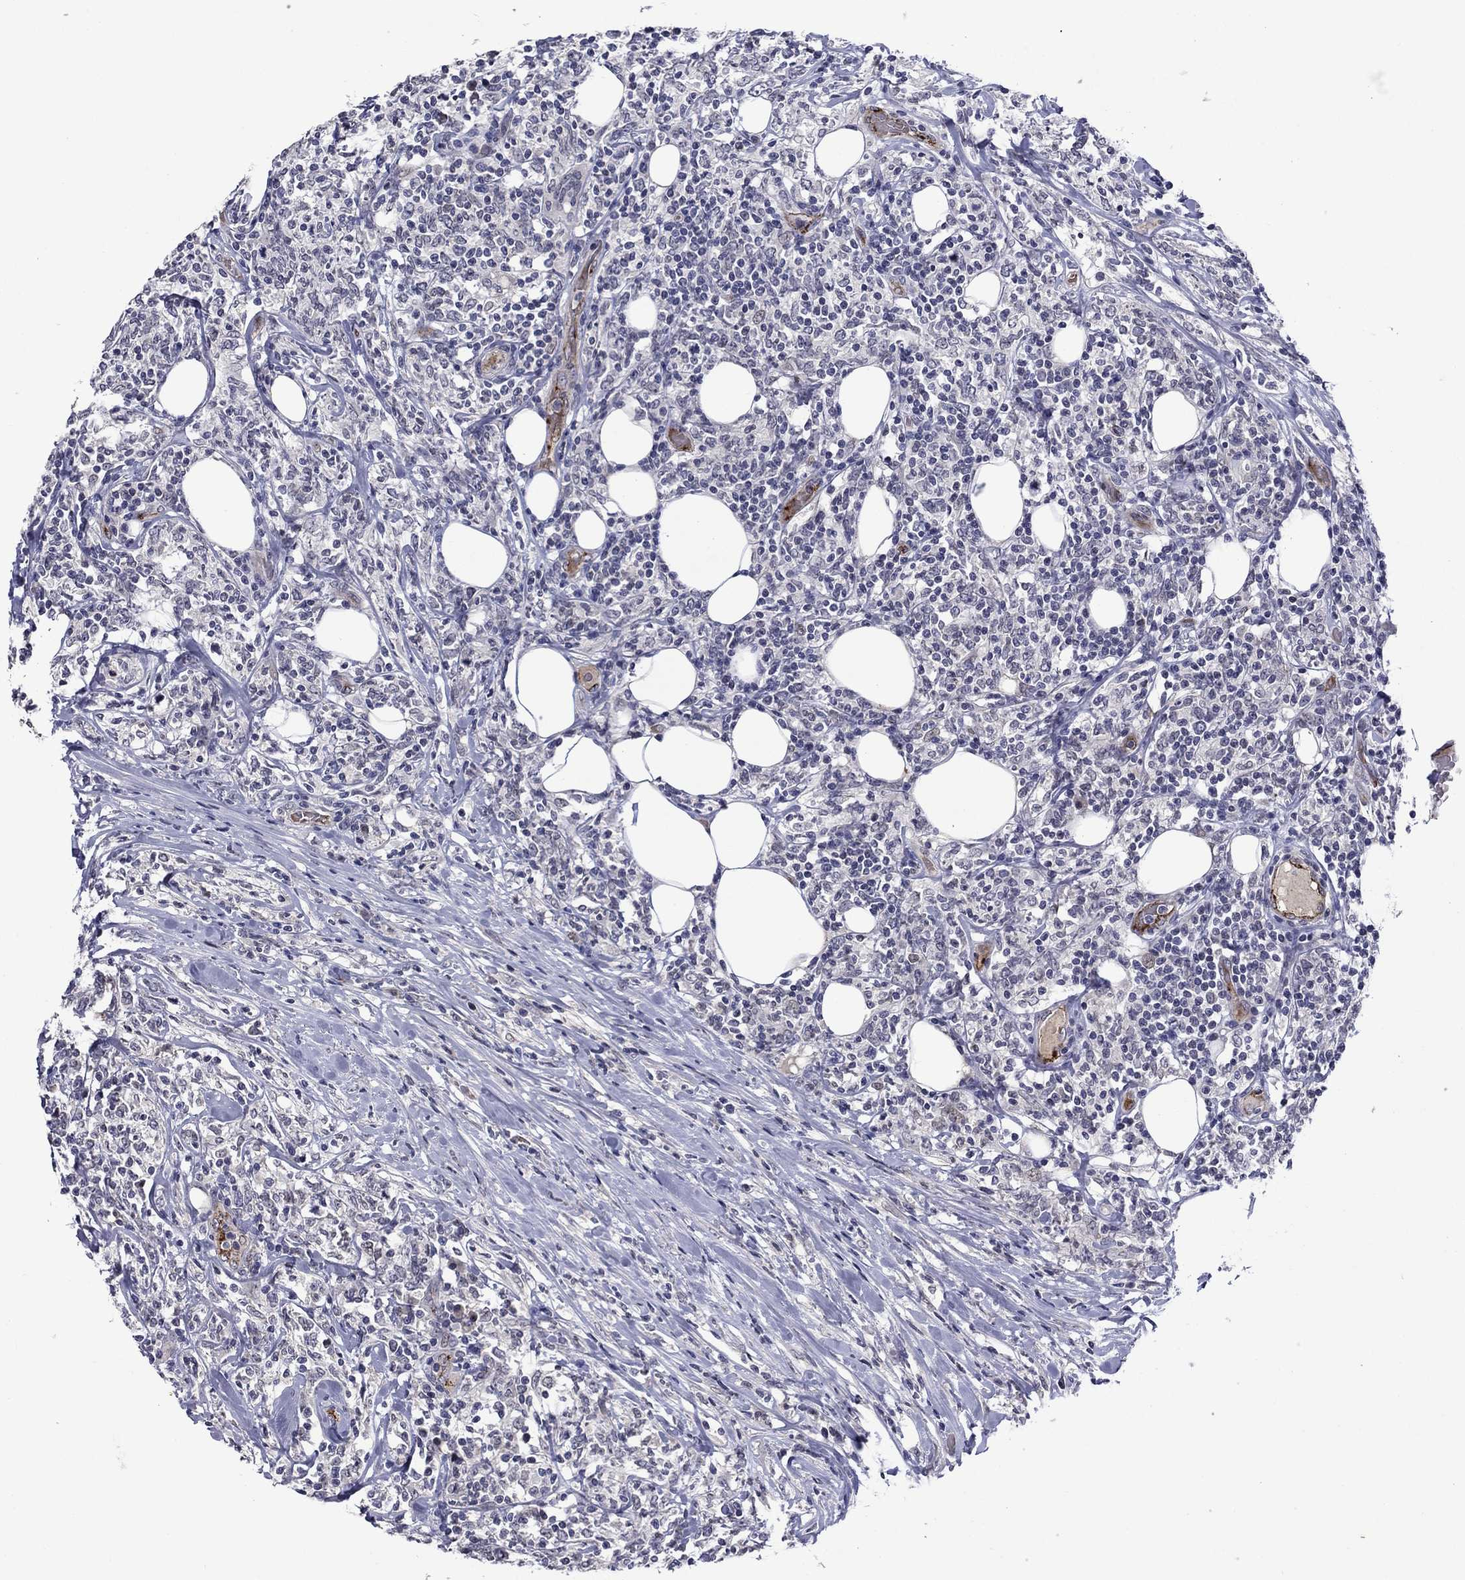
{"staining": {"intensity": "negative", "quantity": "none", "location": "none"}, "tissue": "lymphoma", "cell_type": "Tumor cells", "image_type": "cancer", "snomed": [{"axis": "morphology", "description": "Malignant lymphoma, non-Hodgkin's type, High grade"}, {"axis": "topography", "description": "Lymph node"}], "caption": "The immunohistochemistry photomicrograph has no significant expression in tumor cells of lymphoma tissue.", "gene": "SLITRK1", "patient": {"sex": "female", "age": 84}}